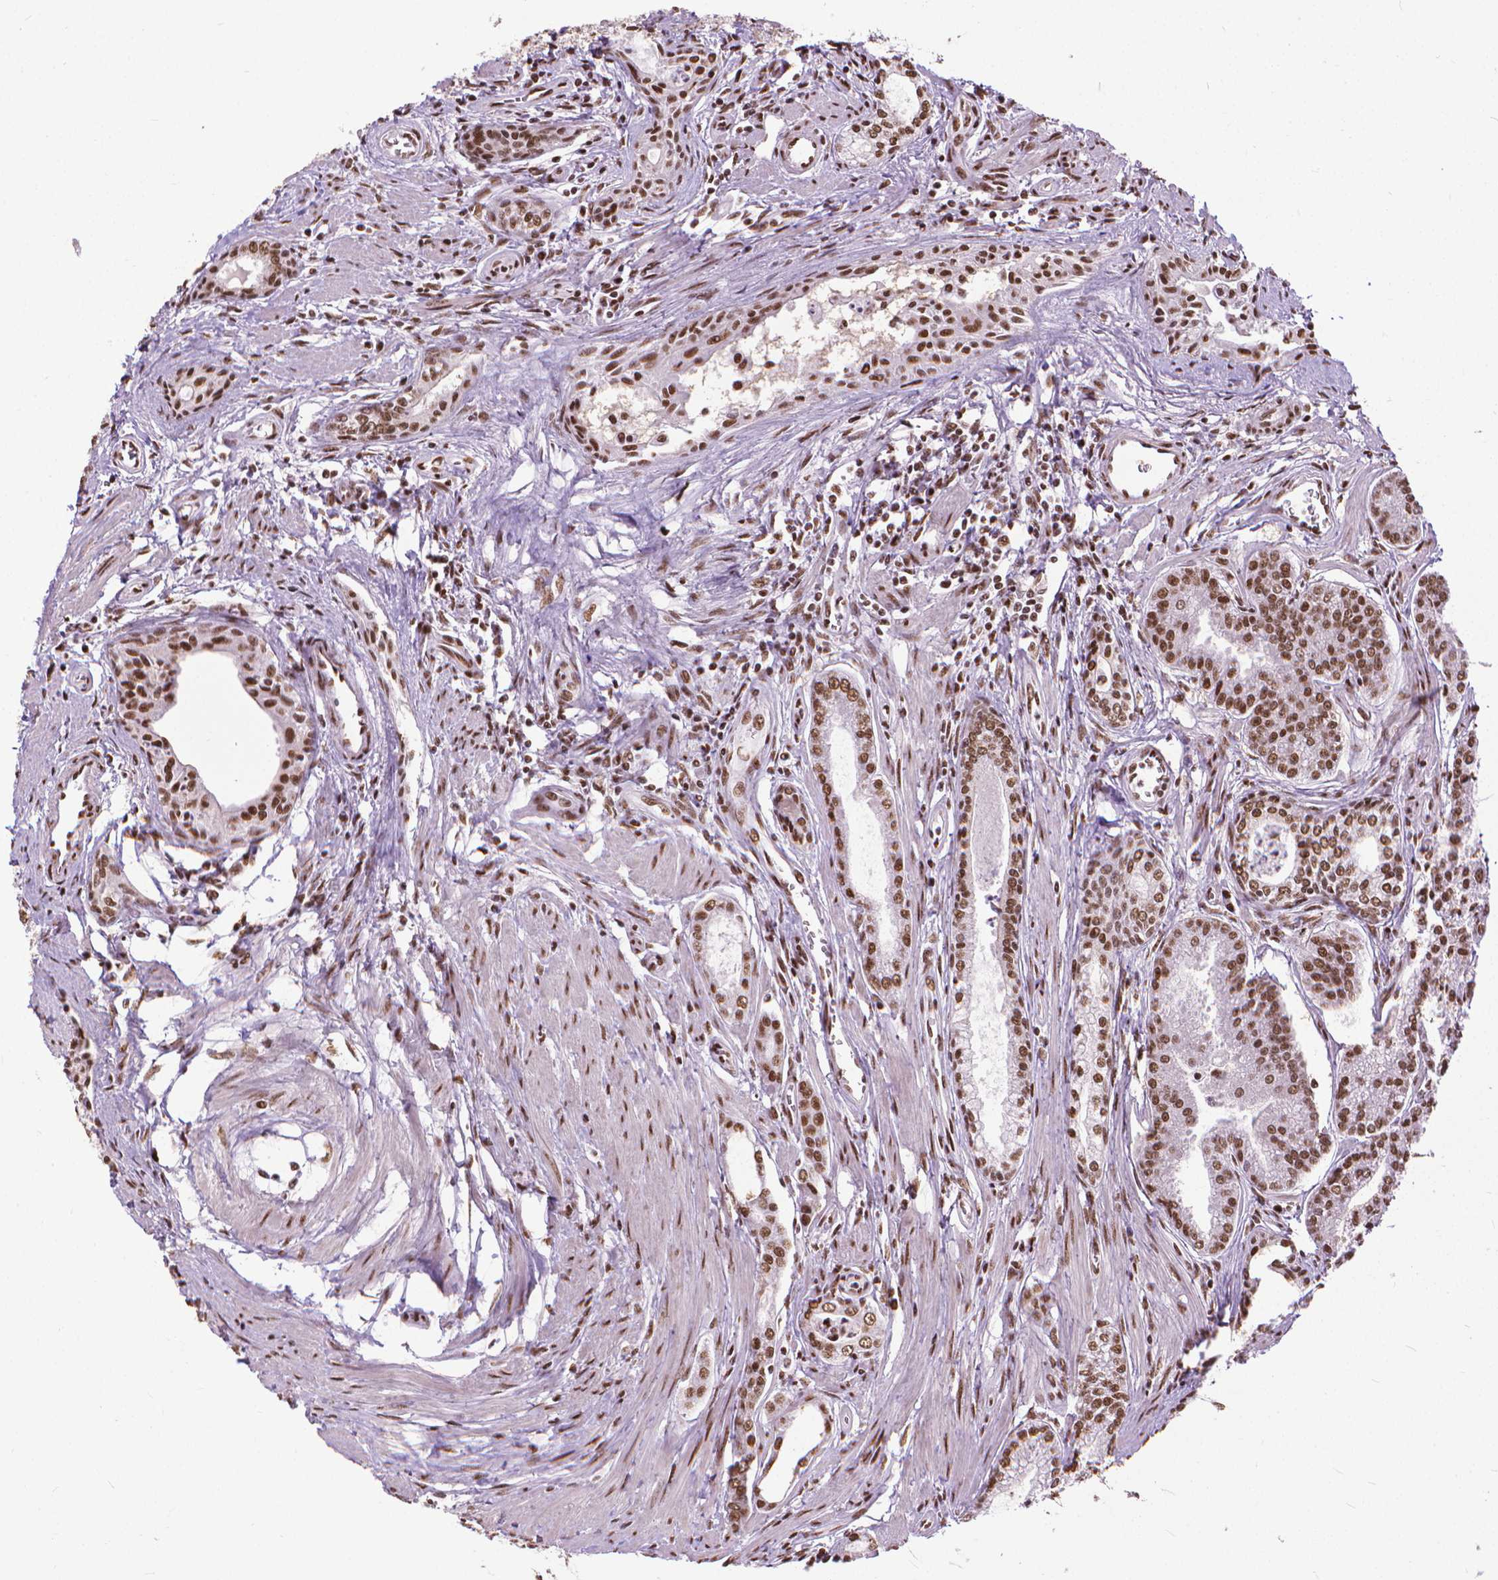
{"staining": {"intensity": "moderate", "quantity": ">75%", "location": "nuclear"}, "tissue": "prostate cancer", "cell_type": "Tumor cells", "image_type": "cancer", "snomed": [{"axis": "morphology", "description": "Adenocarcinoma, NOS"}, {"axis": "topography", "description": "Prostate"}], "caption": "Moderate nuclear staining is identified in about >75% of tumor cells in prostate cancer. Using DAB (3,3'-diaminobenzidine) (brown) and hematoxylin (blue) stains, captured at high magnification using brightfield microscopy.", "gene": "AKAP8", "patient": {"sex": "male", "age": 71}}